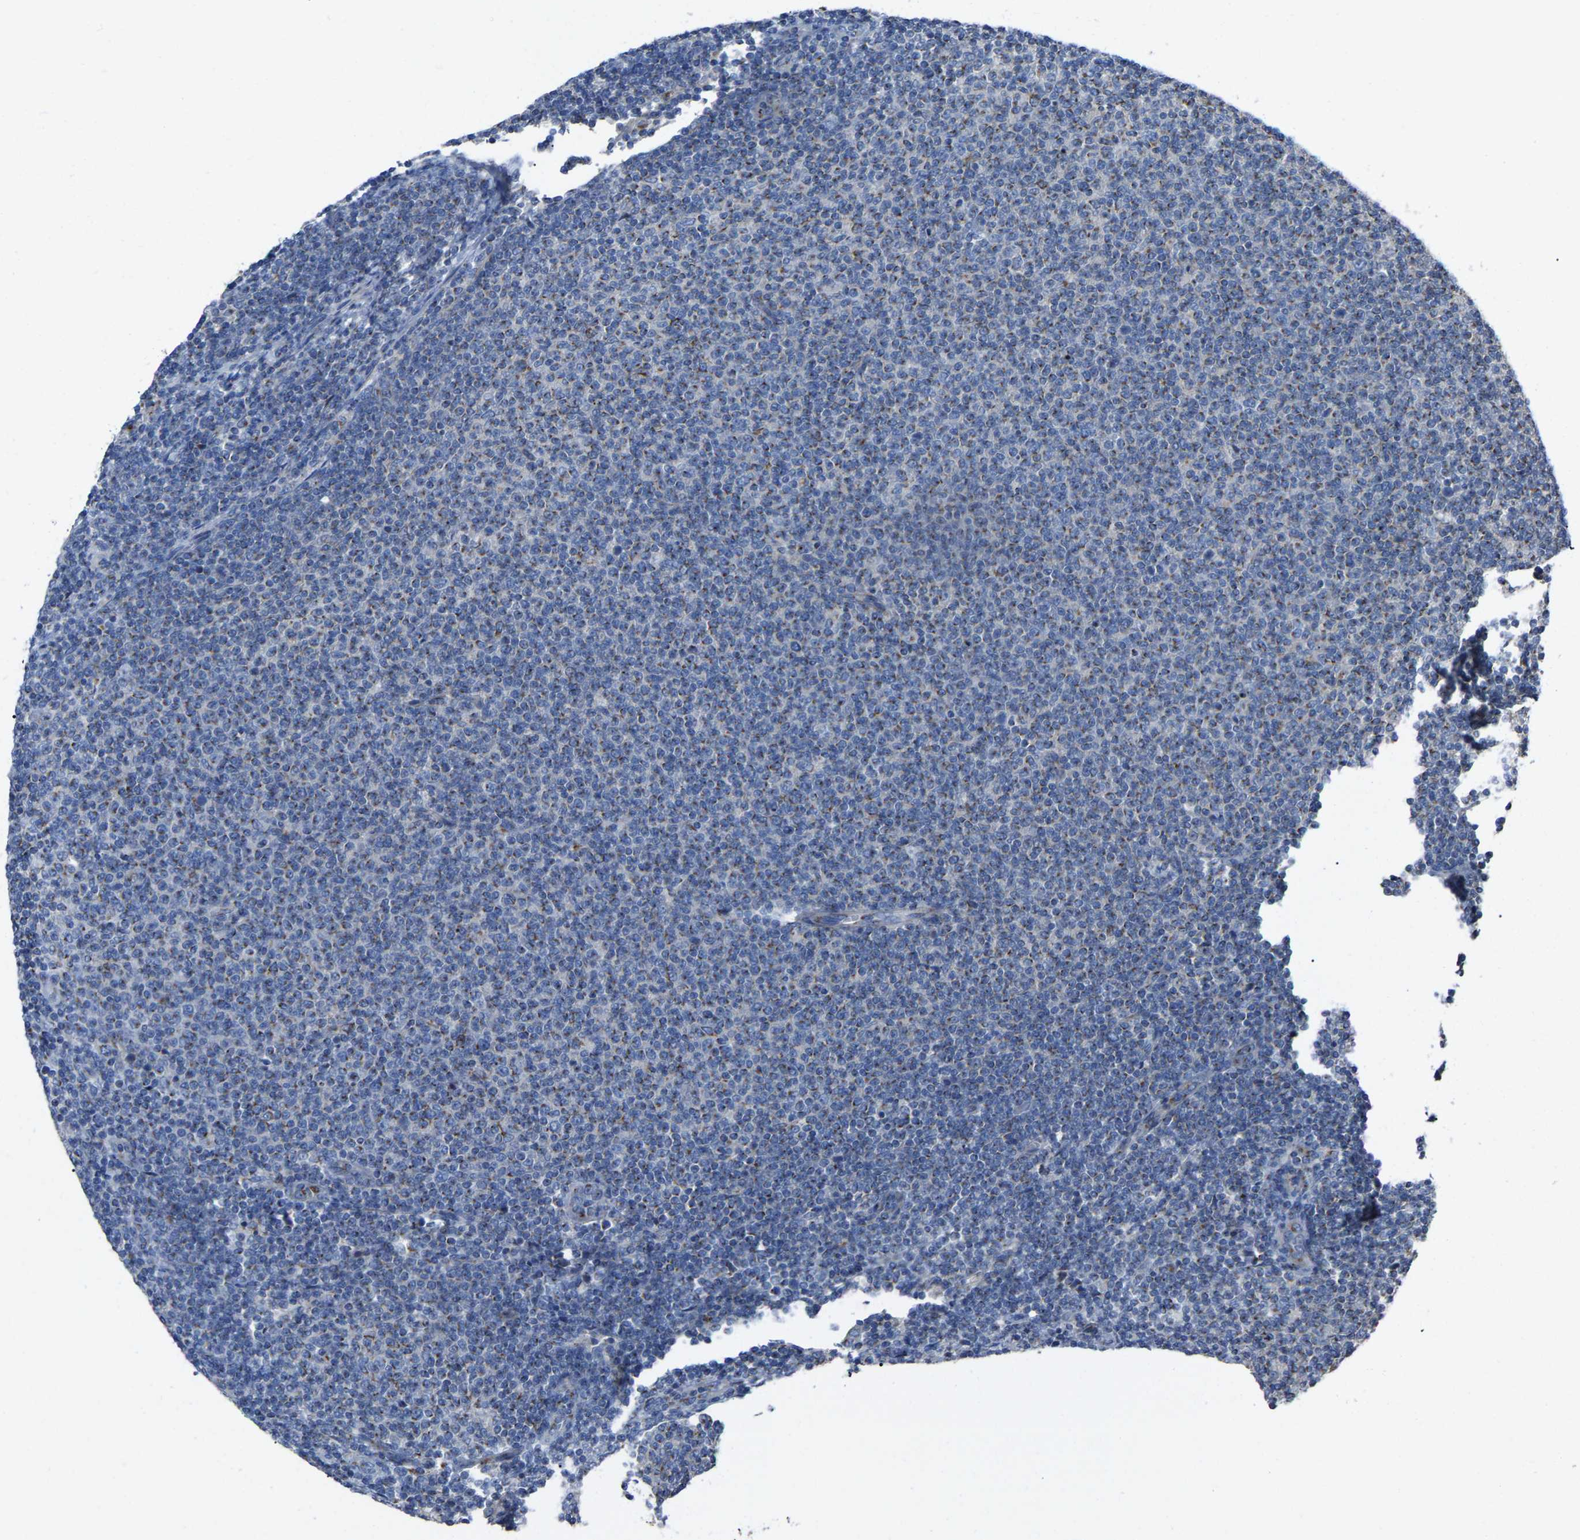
{"staining": {"intensity": "weak", "quantity": "25%-75%", "location": "cytoplasmic/membranous"}, "tissue": "lymphoma", "cell_type": "Tumor cells", "image_type": "cancer", "snomed": [{"axis": "morphology", "description": "Malignant lymphoma, non-Hodgkin's type, Low grade"}, {"axis": "topography", "description": "Lymph node"}], "caption": "The photomicrograph displays immunohistochemical staining of lymphoma. There is weak cytoplasmic/membranous staining is identified in about 25%-75% of tumor cells. (brown staining indicates protein expression, while blue staining denotes nuclei).", "gene": "CANT1", "patient": {"sex": "male", "age": 66}}